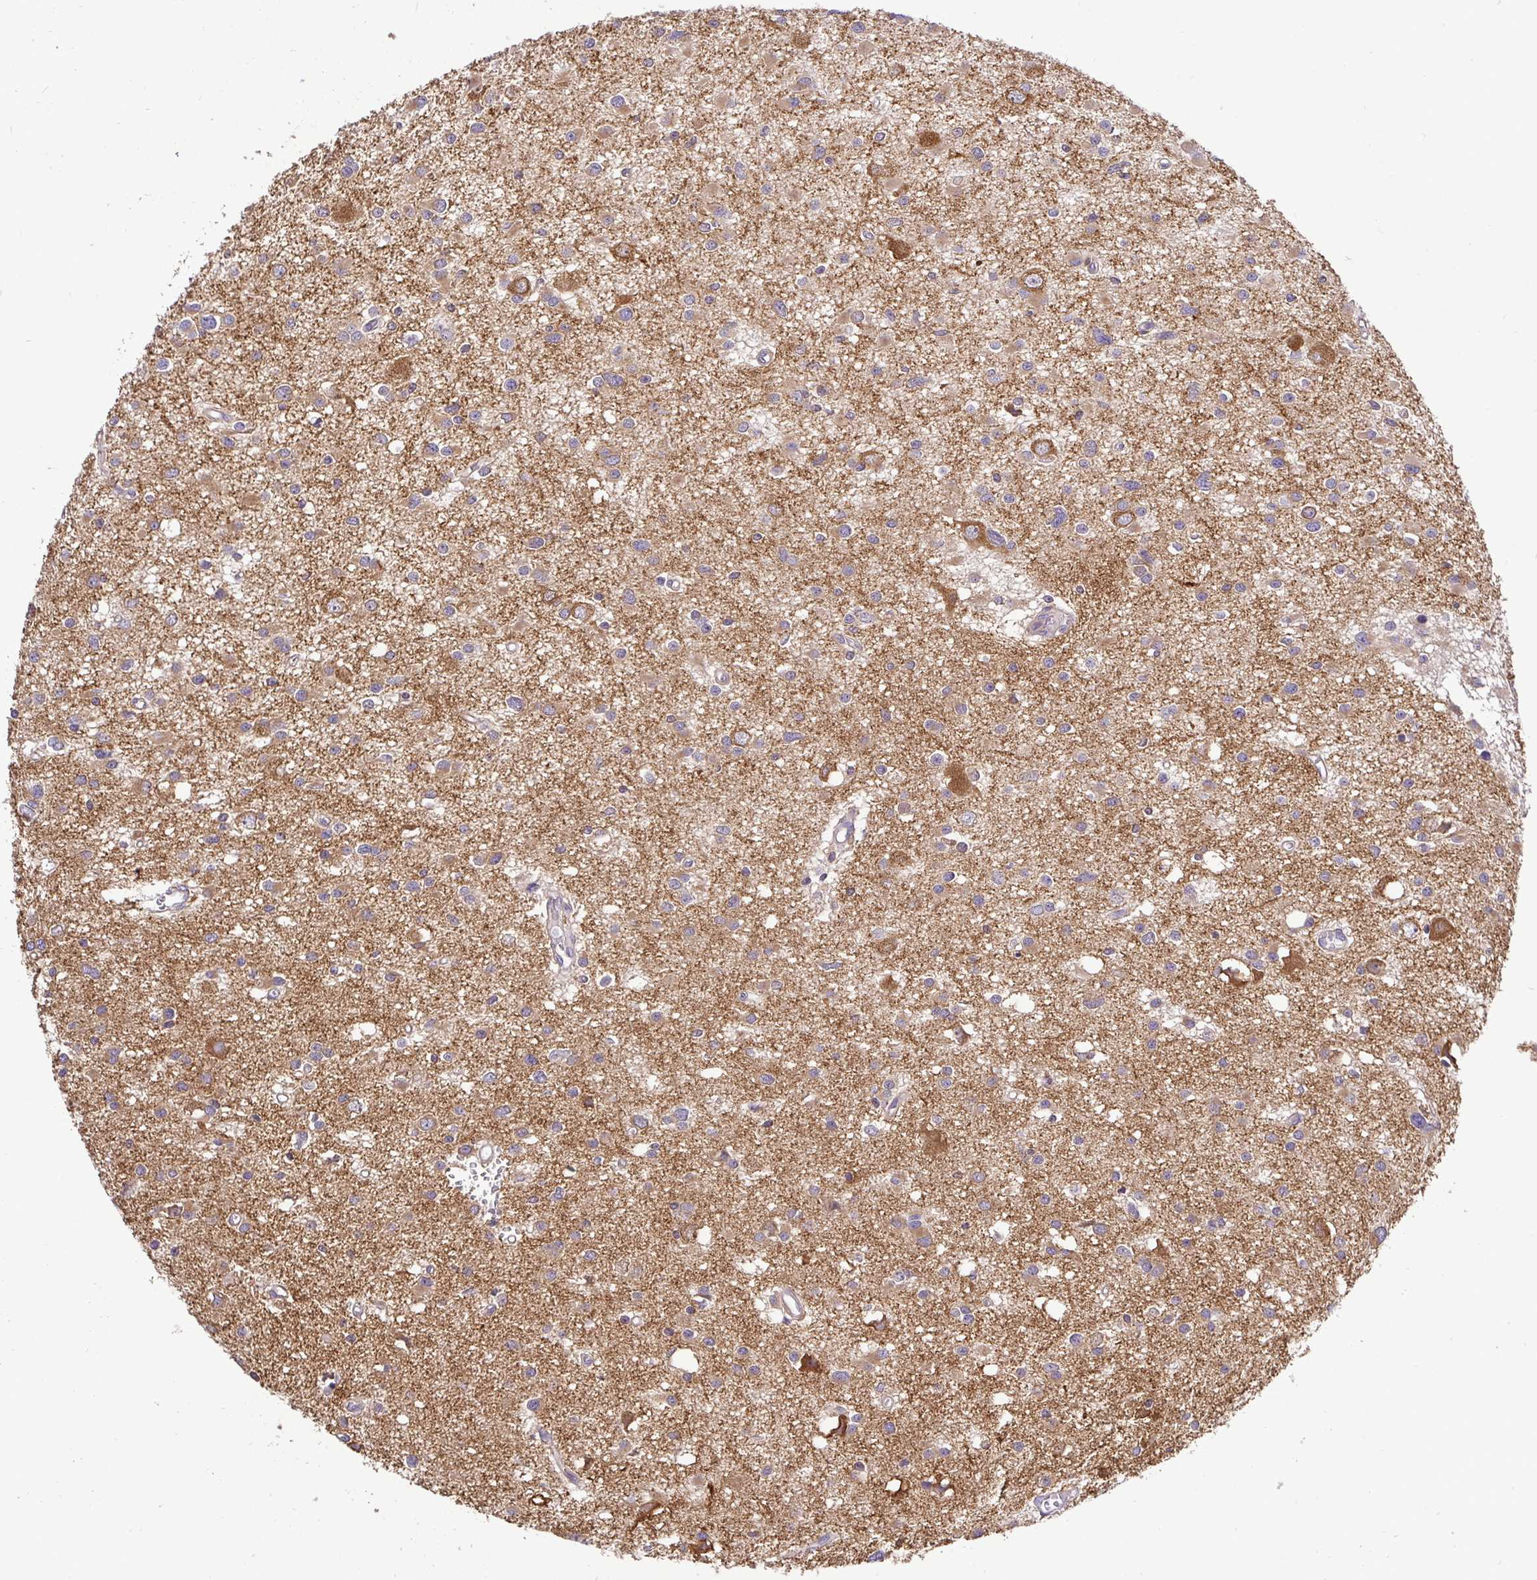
{"staining": {"intensity": "negative", "quantity": "none", "location": "none"}, "tissue": "glioma", "cell_type": "Tumor cells", "image_type": "cancer", "snomed": [{"axis": "morphology", "description": "Glioma, malignant, High grade"}, {"axis": "topography", "description": "Brain"}], "caption": "Glioma stained for a protein using immunohistochemistry (IHC) shows no positivity tumor cells.", "gene": "ATP6V1F", "patient": {"sex": "male", "age": 54}}